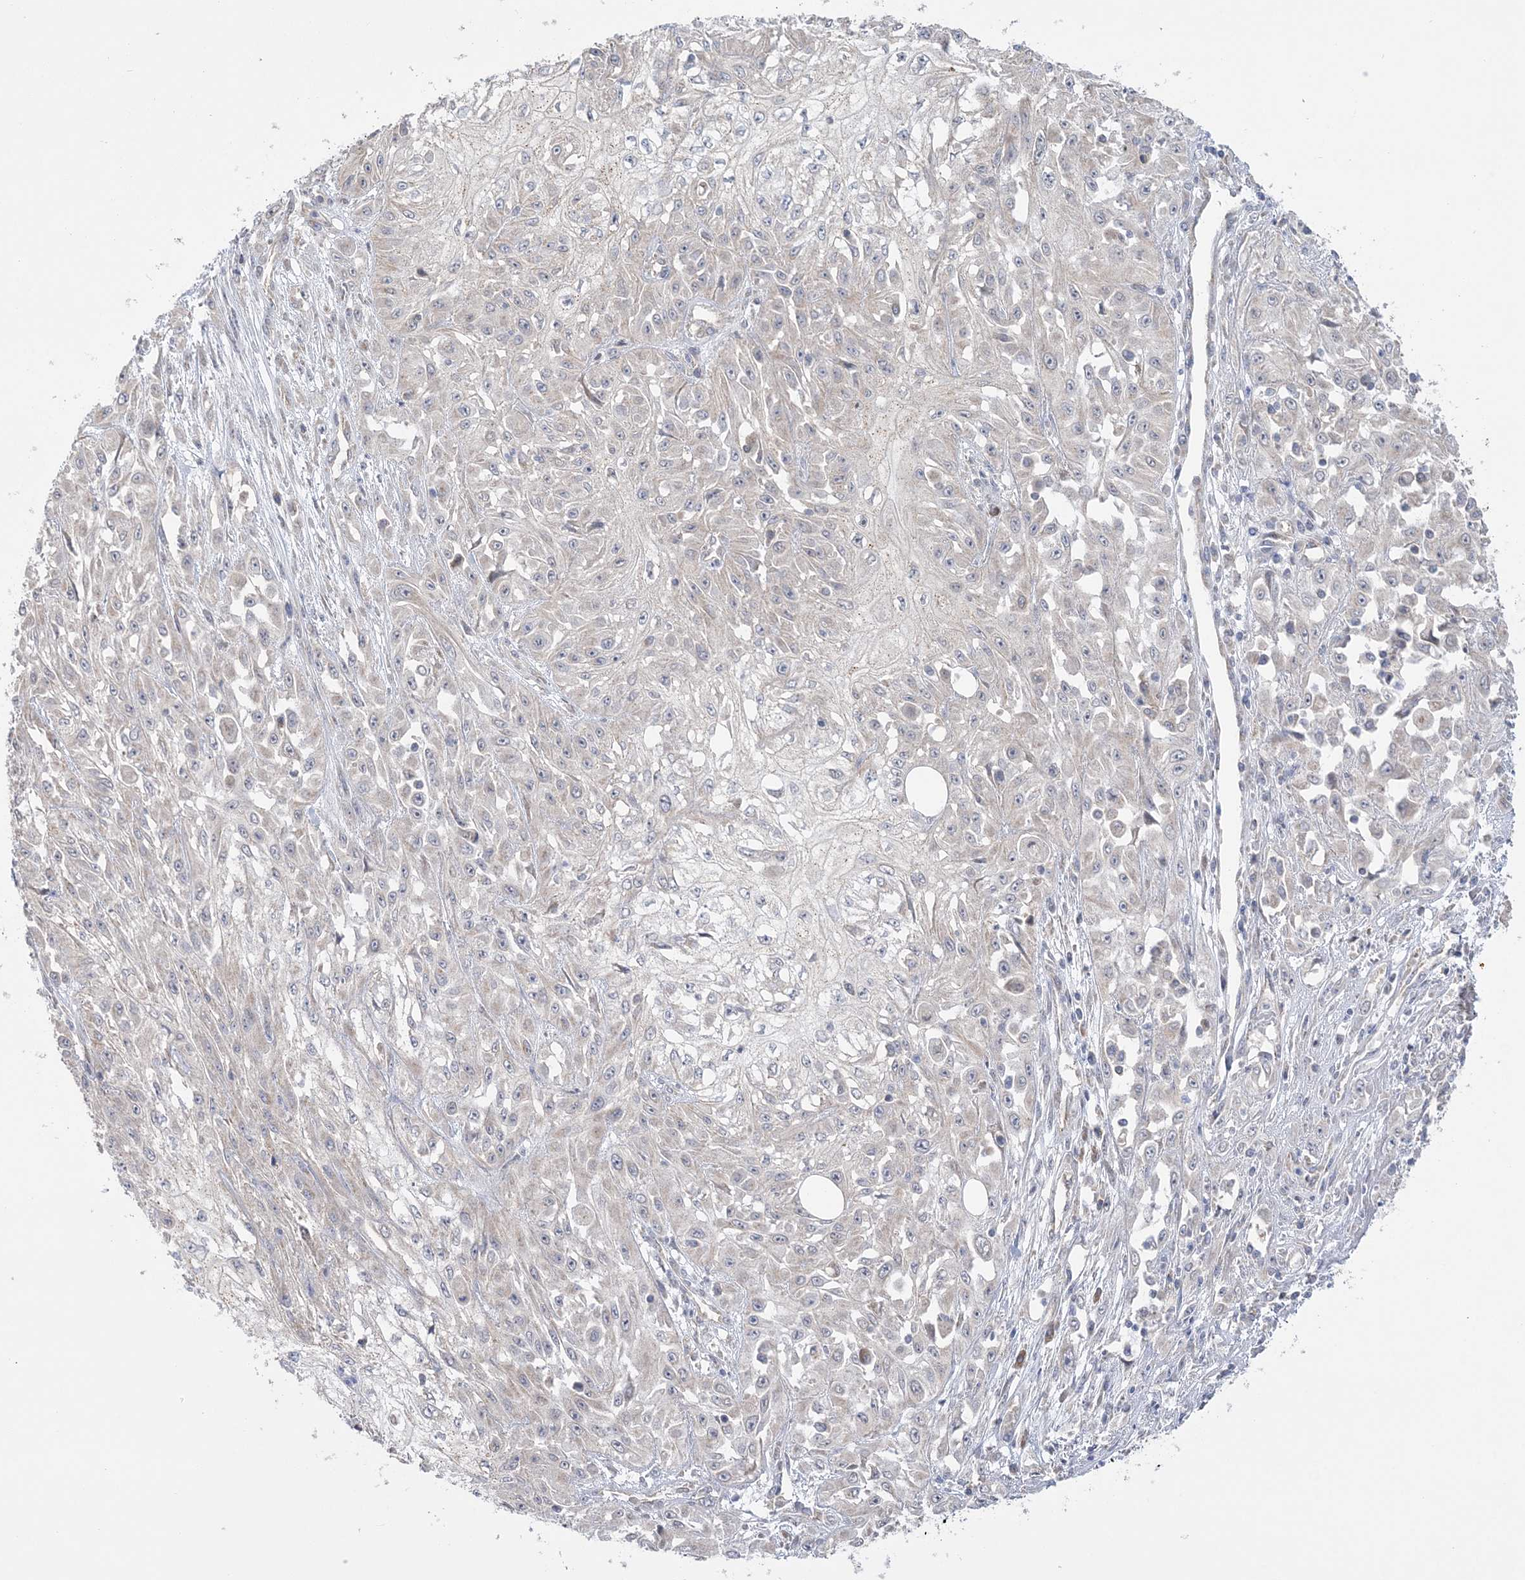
{"staining": {"intensity": "negative", "quantity": "none", "location": "none"}, "tissue": "skin cancer", "cell_type": "Tumor cells", "image_type": "cancer", "snomed": [{"axis": "morphology", "description": "Squamous cell carcinoma, NOS"}, {"axis": "morphology", "description": "Squamous cell carcinoma, metastatic, NOS"}, {"axis": "topography", "description": "Skin"}, {"axis": "topography", "description": "Lymph node"}], "caption": "Immunohistochemistry of metastatic squamous cell carcinoma (skin) shows no staining in tumor cells.", "gene": "MMADHC", "patient": {"sex": "male", "age": 75}}